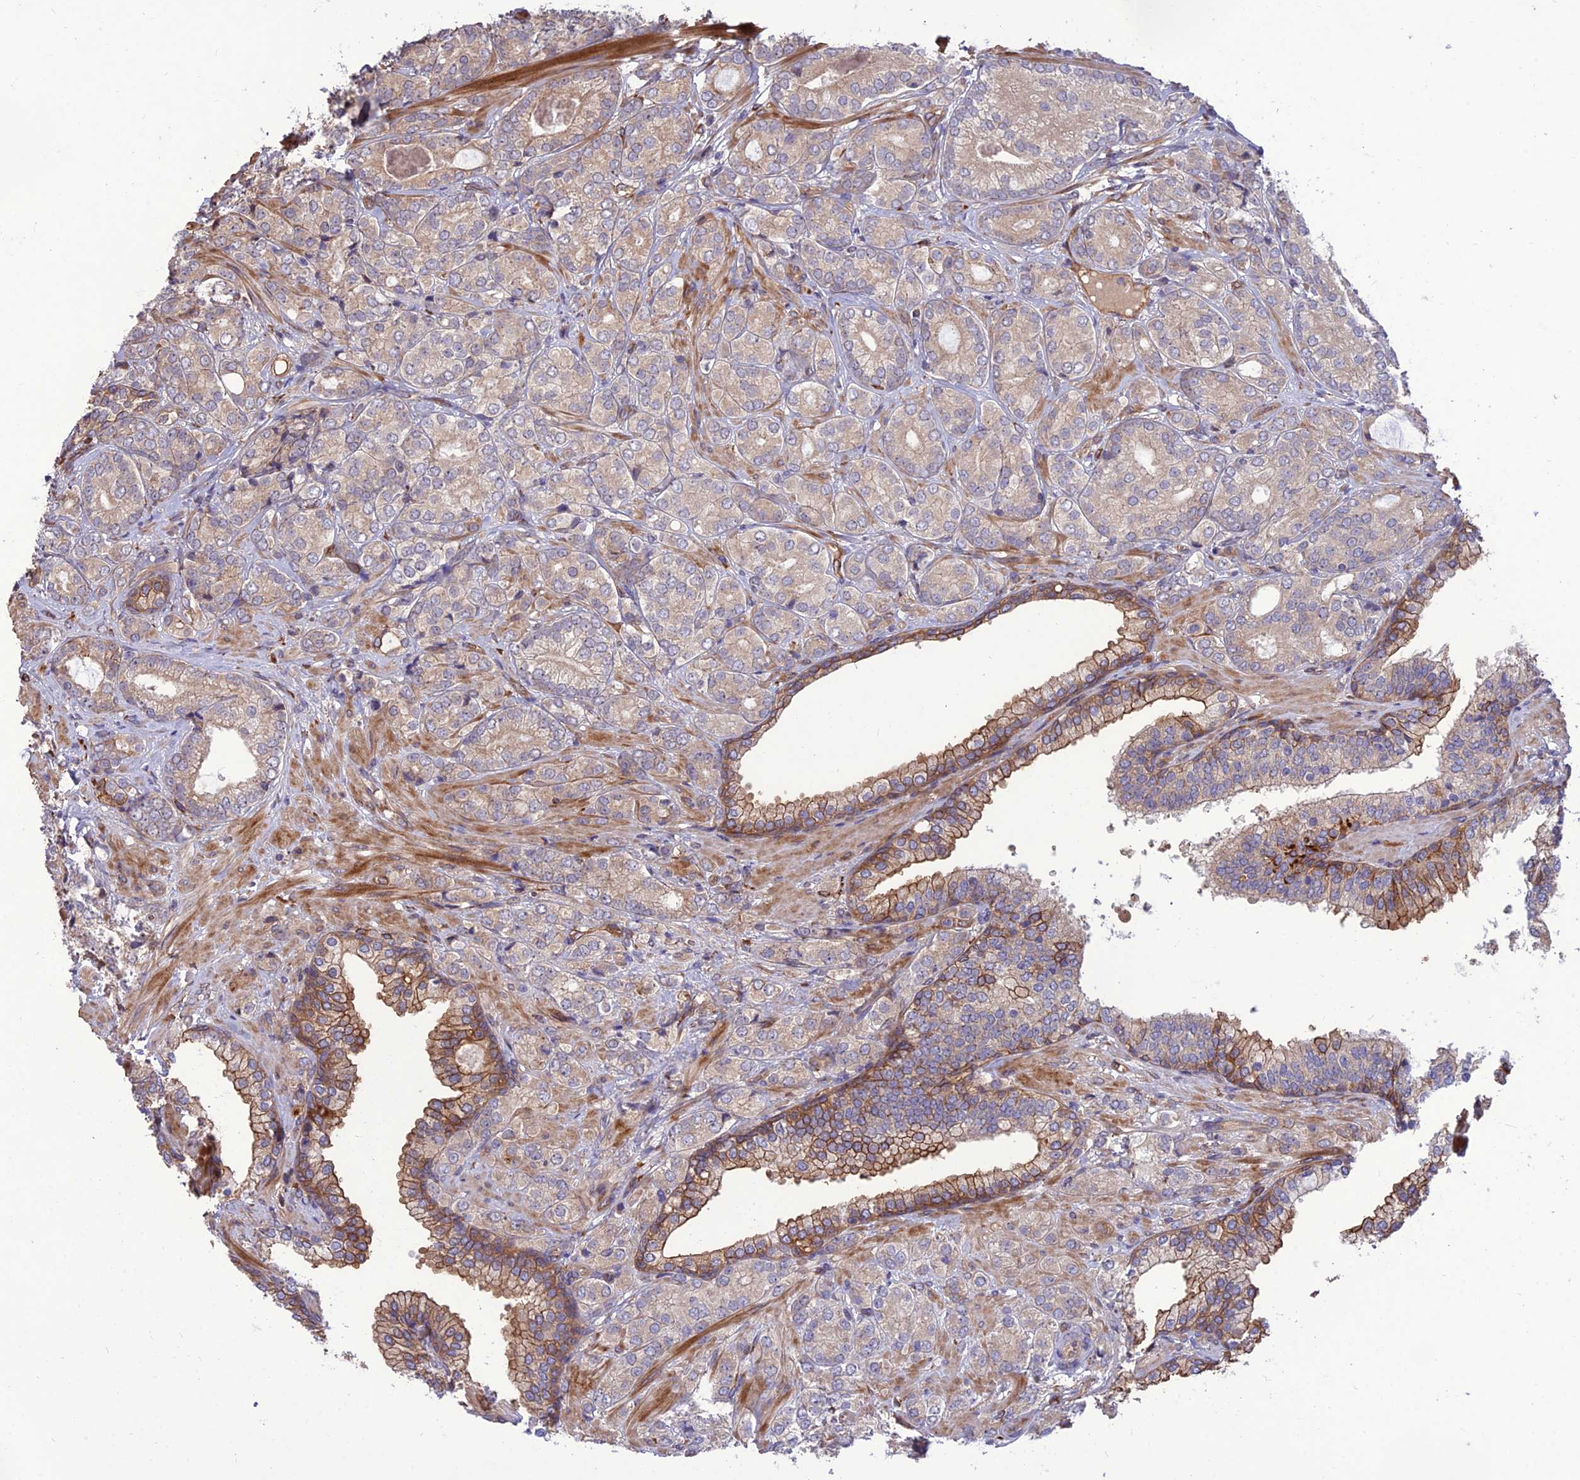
{"staining": {"intensity": "weak", "quantity": "25%-75%", "location": "cytoplasmic/membranous"}, "tissue": "prostate cancer", "cell_type": "Tumor cells", "image_type": "cancer", "snomed": [{"axis": "morphology", "description": "Adenocarcinoma, High grade"}, {"axis": "topography", "description": "Prostate"}], "caption": "A low amount of weak cytoplasmic/membranous expression is identified in about 25%-75% of tumor cells in prostate adenocarcinoma (high-grade) tissue. The staining is performed using DAB brown chromogen to label protein expression. The nuclei are counter-stained blue using hematoxylin.", "gene": "CRTAP", "patient": {"sex": "male", "age": 60}}